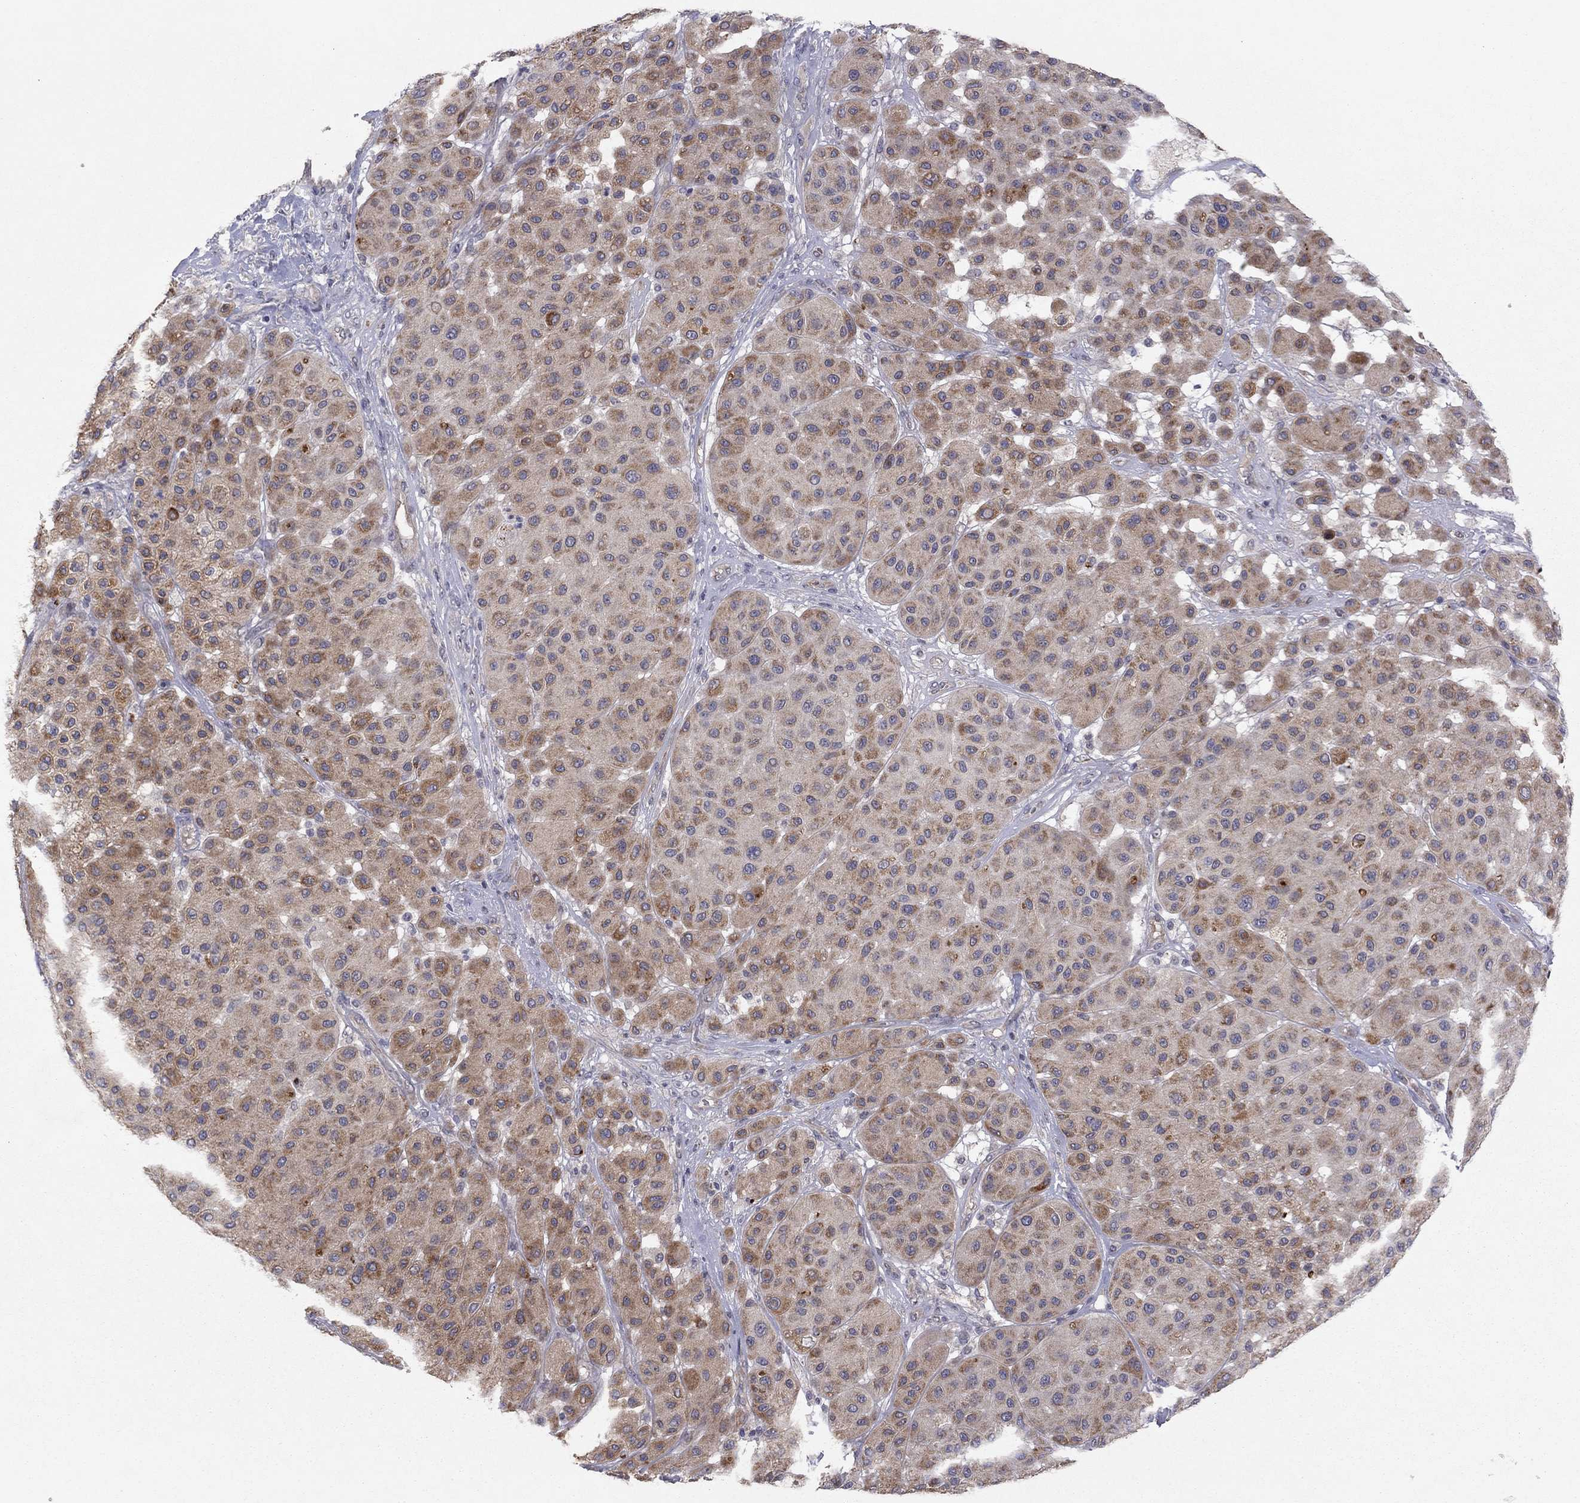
{"staining": {"intensity": "moderate", "quantity": ">75%", "location": "cytoplasmic/membranous"}, "tissue": "melanoma", "cell_type": "Tumor cells", "image_type": "cancer", "snomed": [{"axis": "morphology", "description": "Malignant melanoma, Metastatic site"}, {"axis": "topography", "description": "Smooth muscle"}], "caption": "A medium amount of moderate cytoplasmic/membranous staining is identified in about >75% of tumor cells in melanoma tissue.", "gene": "CRACDL", "patient": {"sex": "male", "age": 41}}